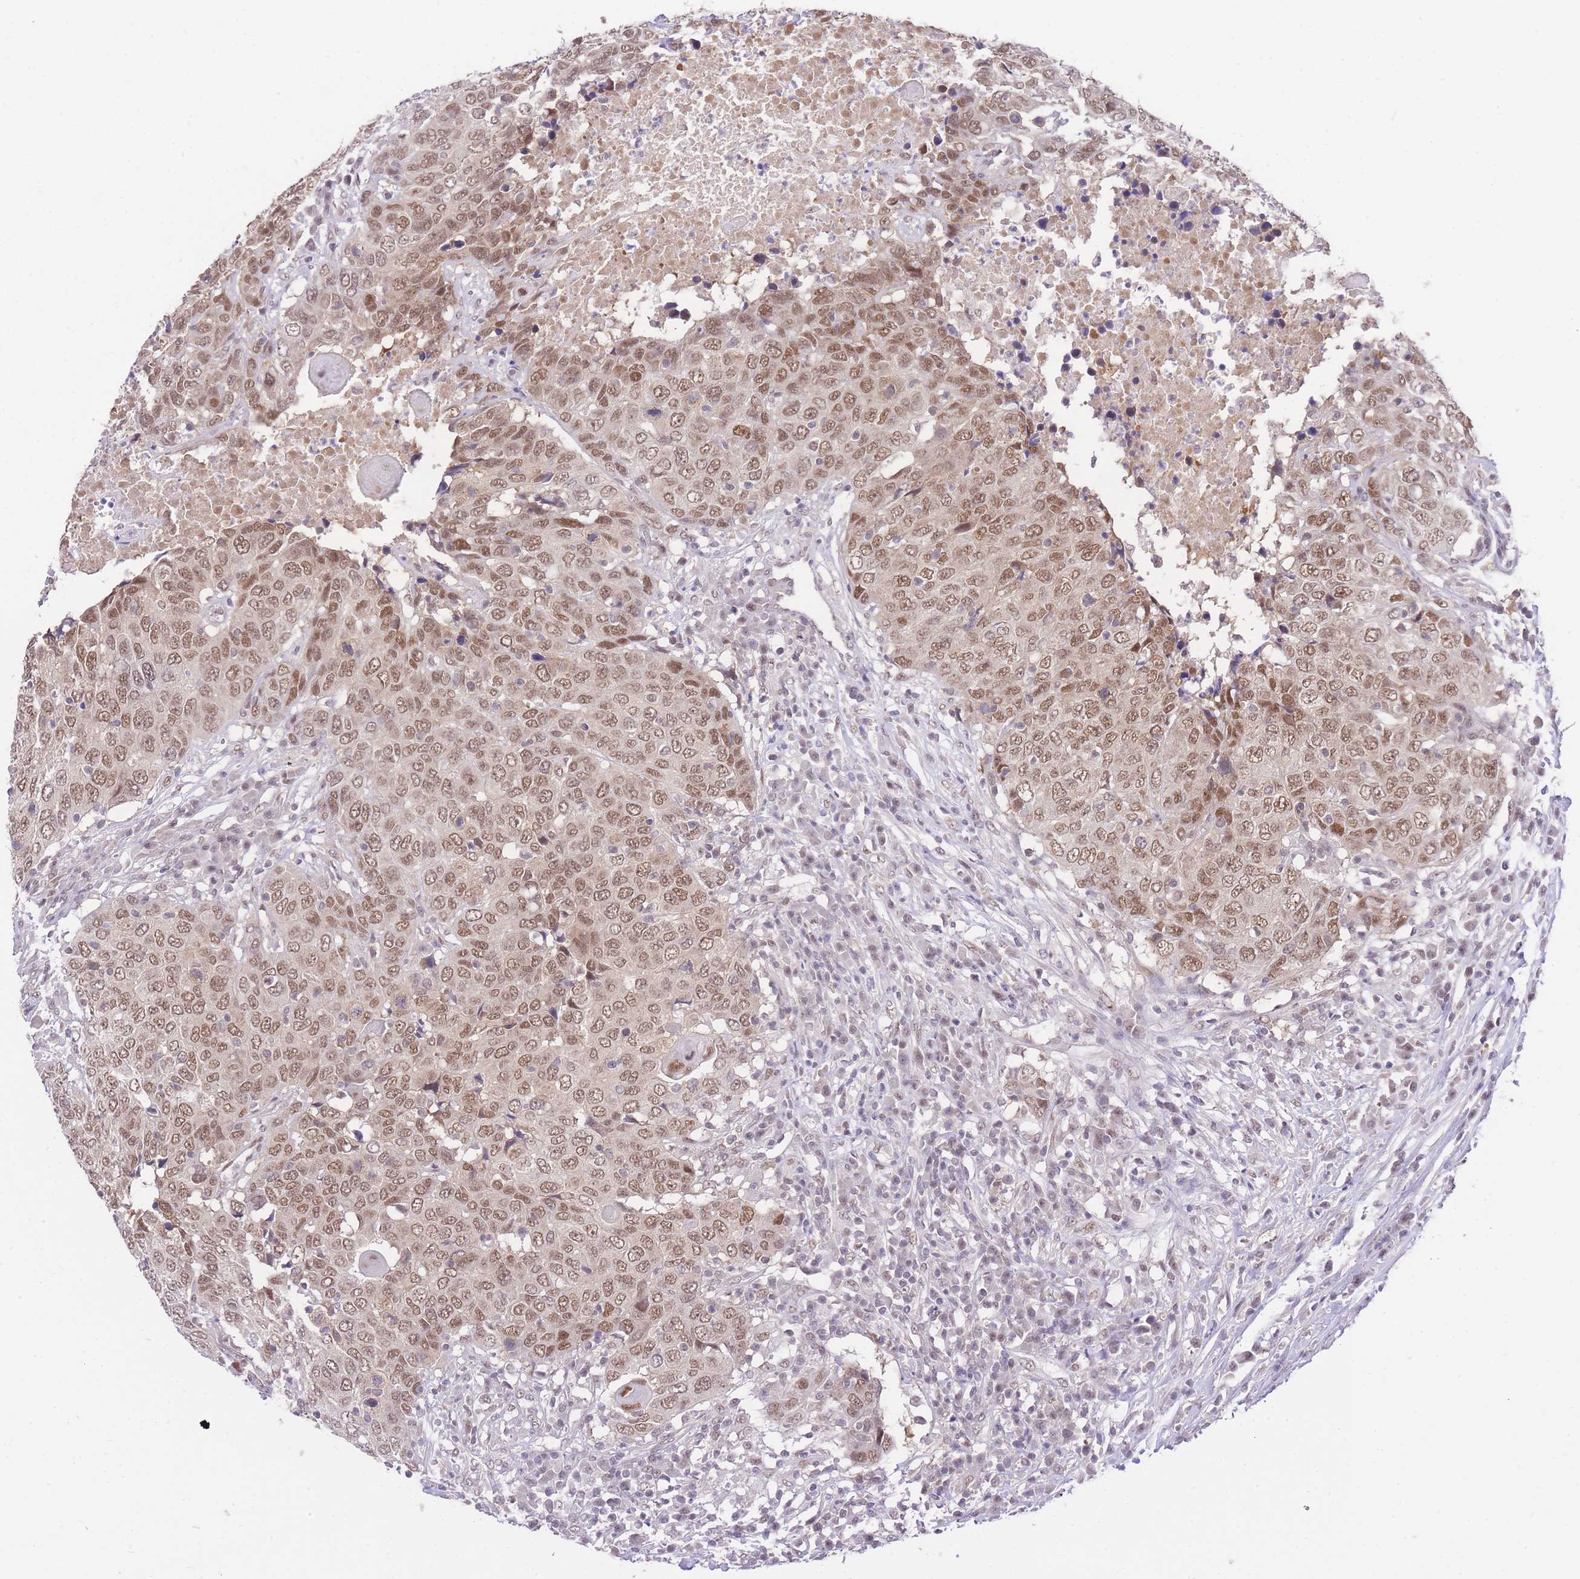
{"staining": {"intensity": "moderate", "quantity": ">75%", "location": "nuclear"}, "tissue": "head and neck cancer", "cell_type": "Tumor cells", "image_type": "cancer", "snomed": [{"axis": "morphology", "description": "Squamous cell carcinoma, NOS"}, {"axis": "topography", "description": "Head-Neck"}], "caption": "Tumor cells reveal medium levels of moderate nuclear staining in approximately >75% of cells in head and neck cancer.", "gene": "UBXN7", "patient": {"sex": "male", "age": 66}}